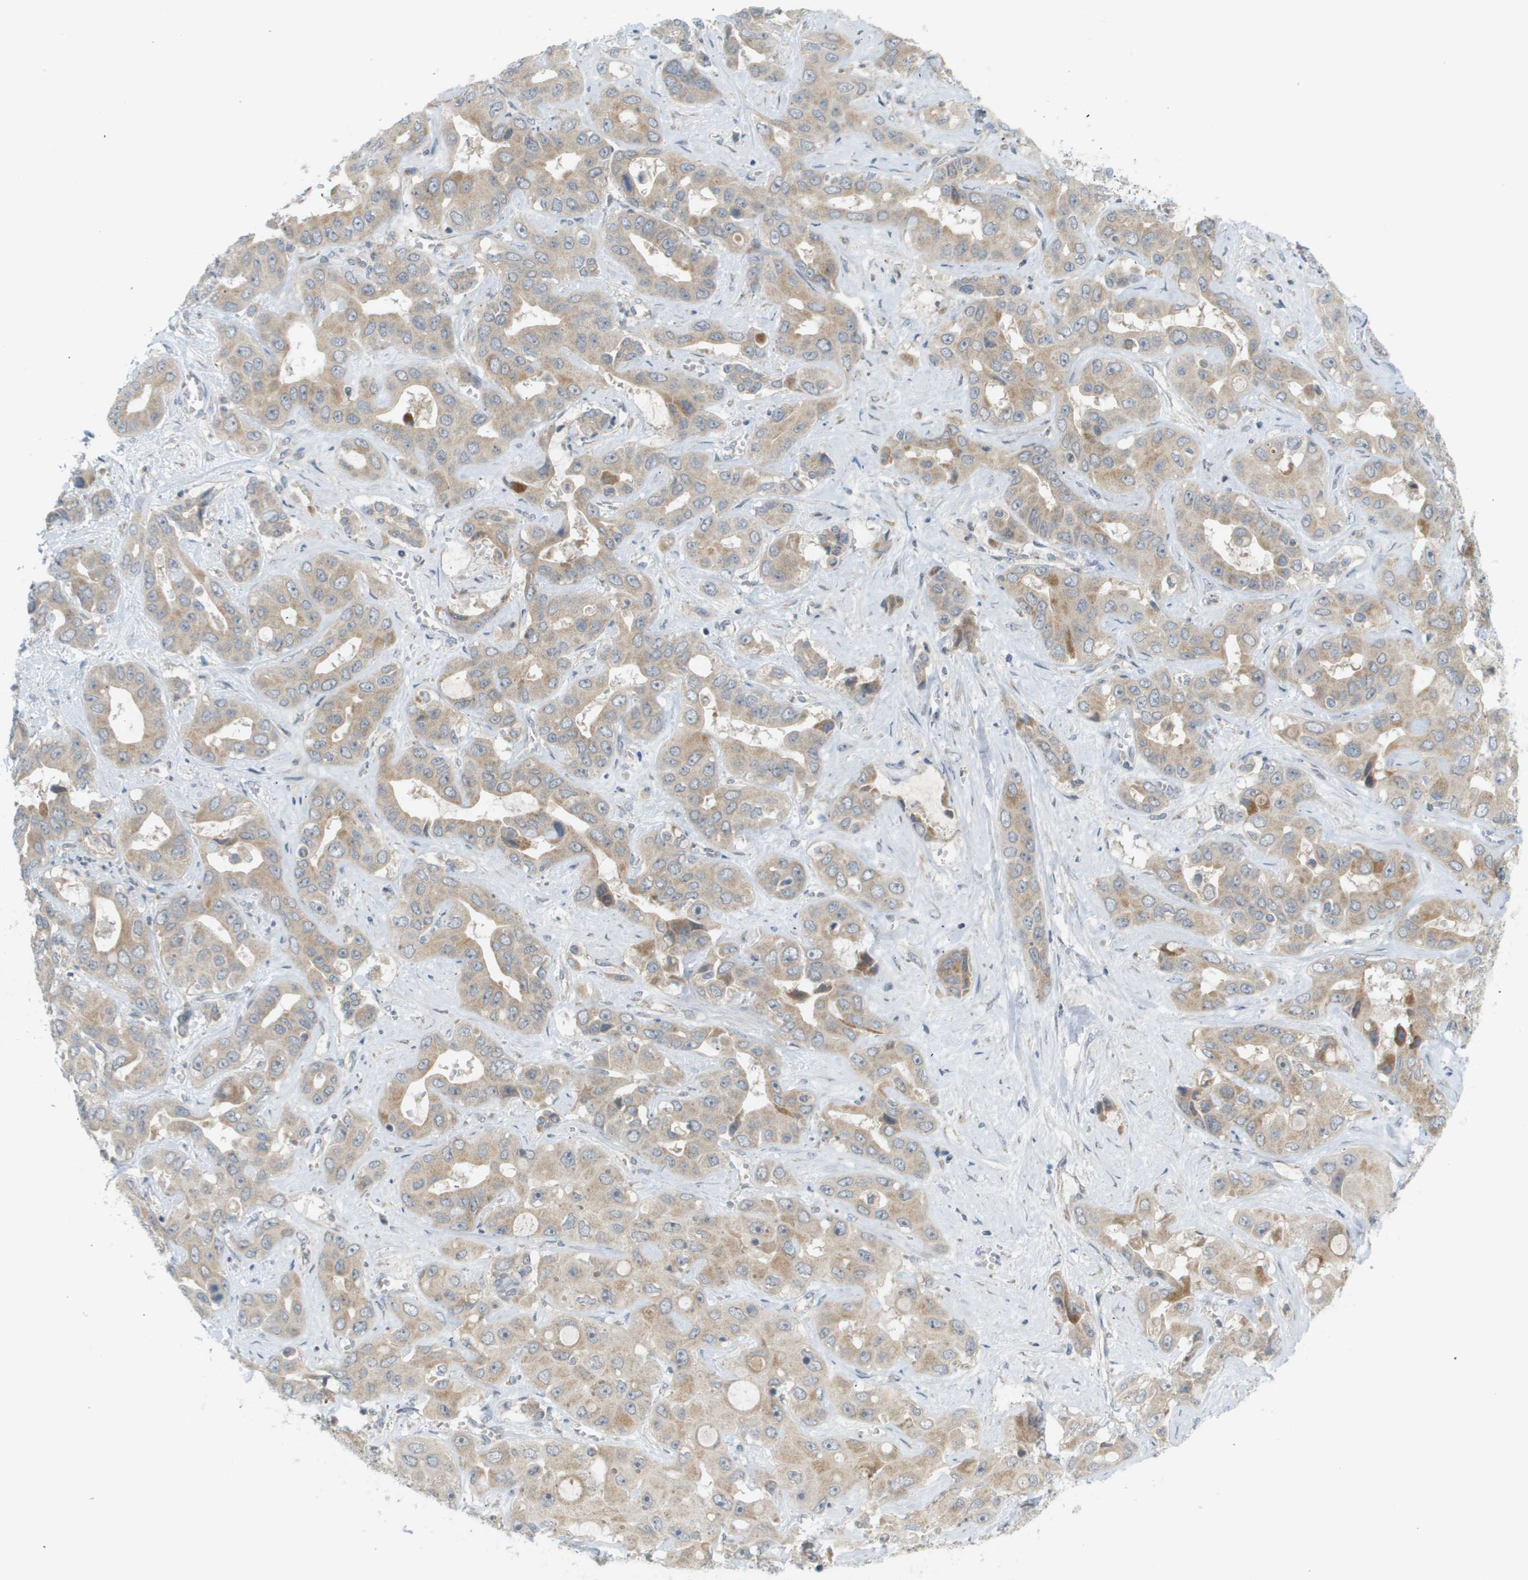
{"staining": {"intensity": "weak", "quantity": ">75%", "location": "cytoplasmic/membranous"}, "tissue": "liver cancer", "cell_type": "Tumor cells", "image_type": "cancer", "snomed": [{"axis": "morphology", "description": "Cholangiocarcinoma"}, {"axis": "topography", "description": "Liver"}], "caption": "Liver cancer tissue shows weak cytoplasmic/membranous staining in about >75% of tumor cells", "gene": "PROC", "patient": {"sex": "female", "age": 52}}